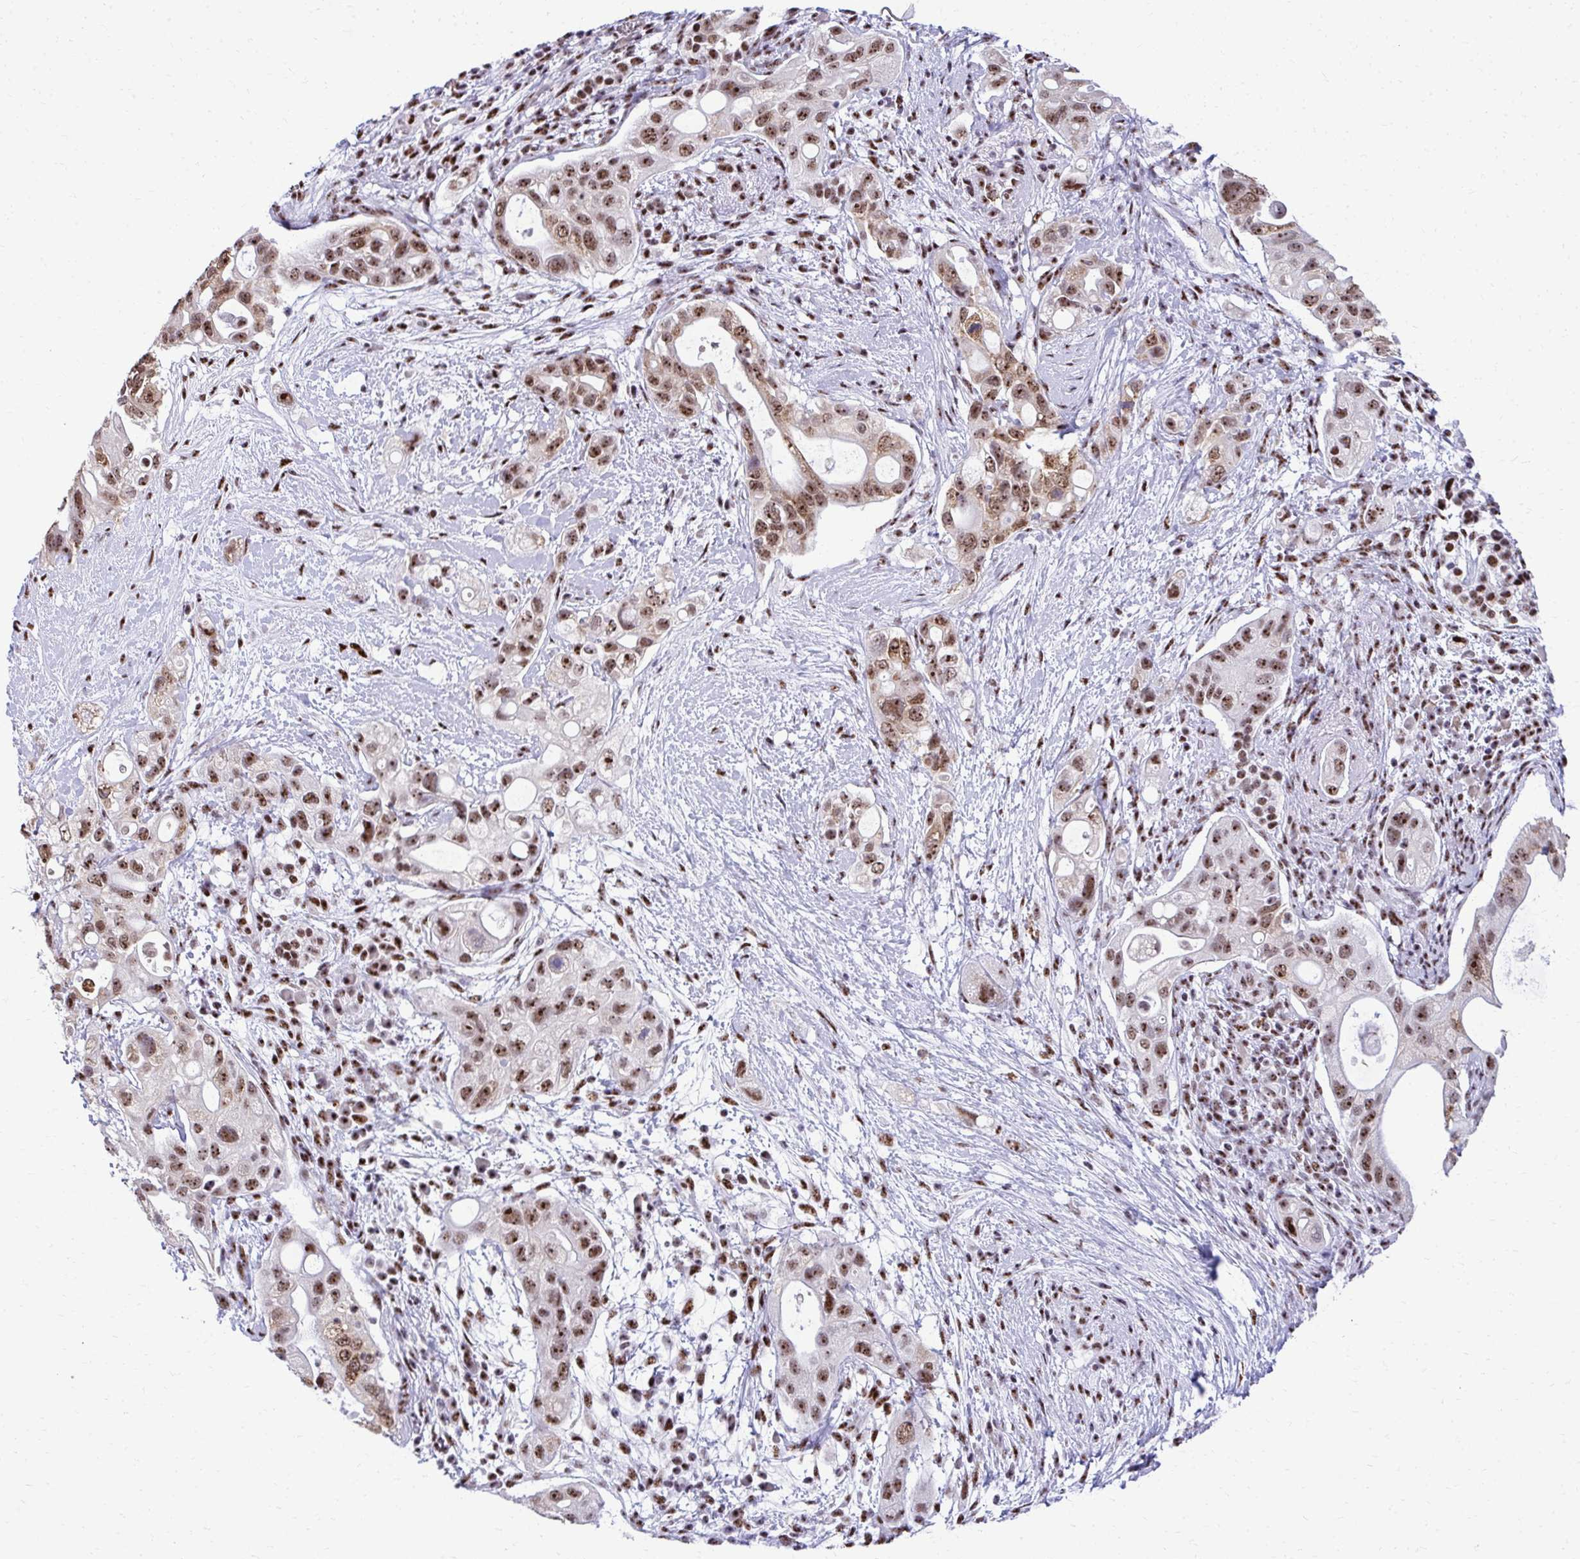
{"staining": {"intensity": "moderate", "quantity": ">75%", "location": "nuclear"}, "tissue": "pancreatic cancer", "cell_type": "Tumor cells", "image_type": "cancer", "snomed": [{"axis": "morphology", "description": "Adenocarcinoma, NOS"}, {"axis": "topography", "description": "Pancreas"}], "caption": "Moderate nuclear protein expression is appreciated in approximately >75% of tumor cells in pancreatic cancer.", "gene": "PELP1", "patient": {"sex": "female", "age": 72}}